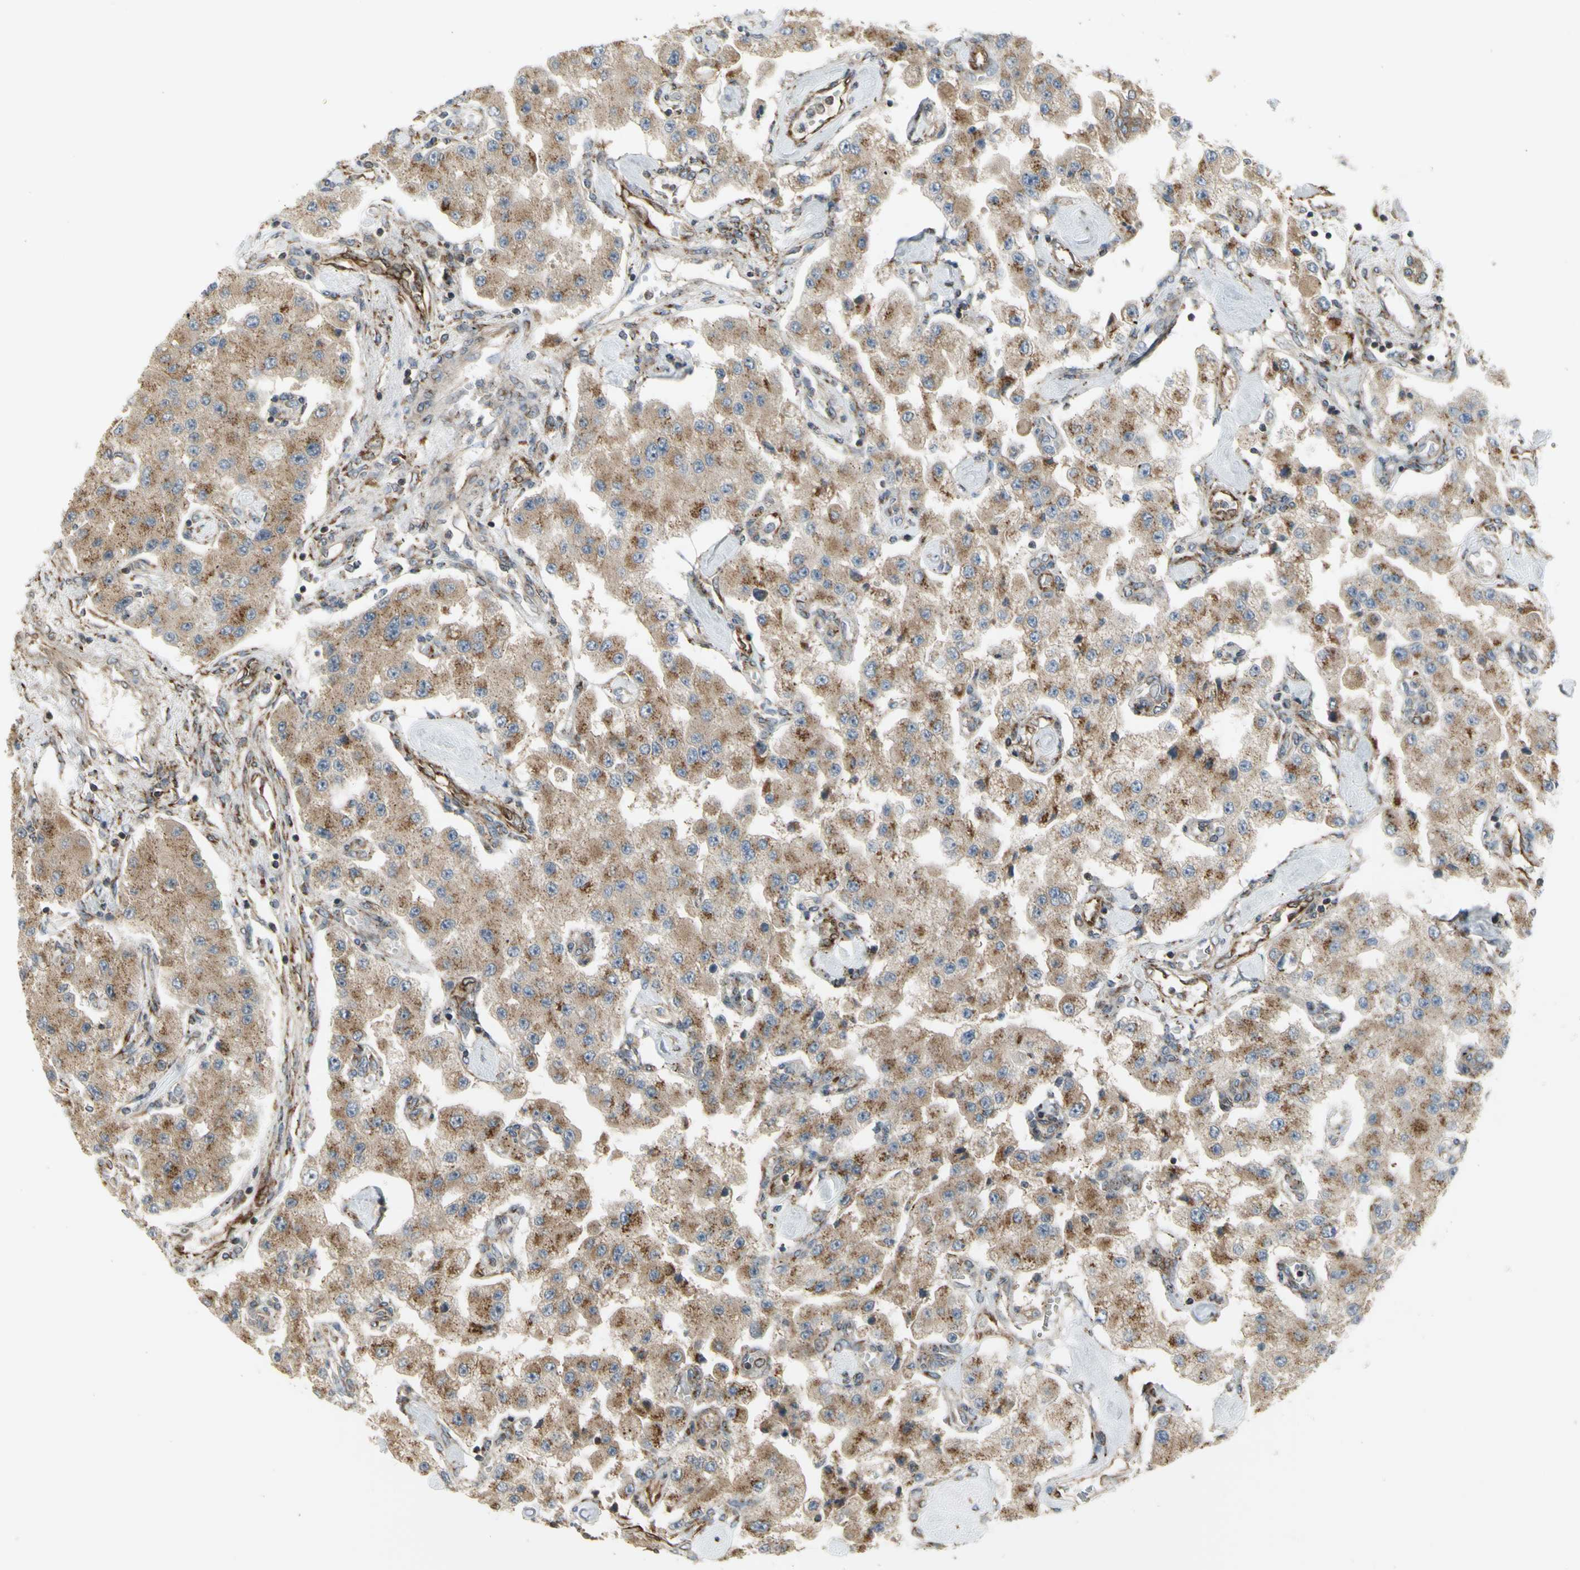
{"staining": {"intensity": "moderate", "quantity": ">75%", "location": "cytoplasmic/membranous"}, "tissue": "carcinoid", "cell_type": "Tumor cells", "image_type": "cancer", "snomed": [{"axis": "morphology", "description": "Carcinoid, malignant, NOS"}, {"axis": "topography", "description": "Pancreas"}], "caption": "A histopathology image showing moderate cytoplasmic/membranous staining in approximately >75% of tumor cells in malignant carcinoid, as visualized by brown immunohistochemical staining.", "gene": "SLC39A9", "patient": {"sex": "male", "age": 41}}